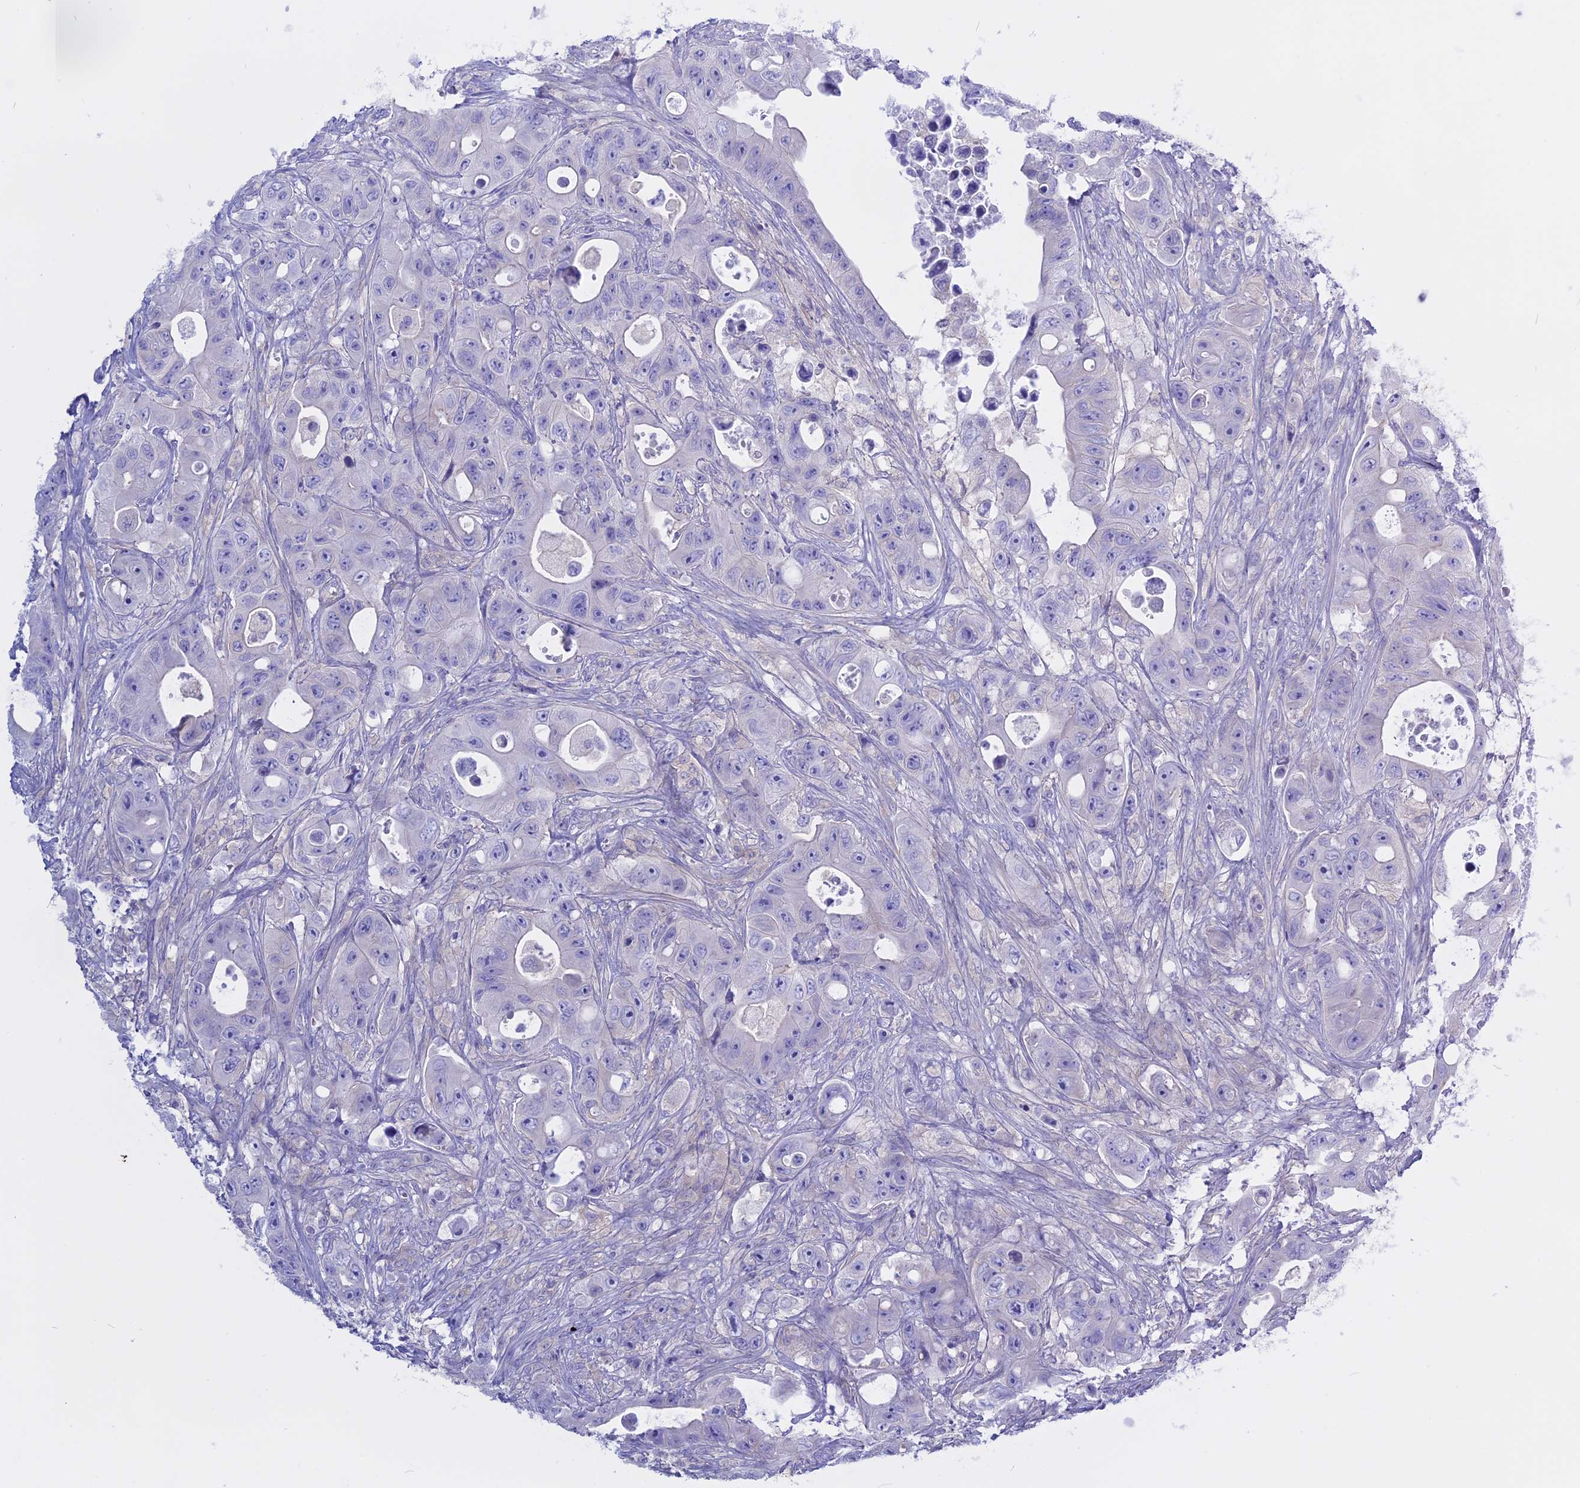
{"staining": {"intensity": "negative", "quantity": "none", "location": "none"}, "tissue": "colorectal cancer", "cell_type": "Tumor cells", "image_type": "cancer", "snomed": [{"axis": "morphology", "description": "Adenocarcinoma, NOS"}, {"axis": "topography", "description": "Colon"}], "caption": "Immunohistochemical staining of colorectal cancer reveals no significant staining in tumor cells.", "gene": "AHCYL1", "patient": {"sex": "female", "age": 46}}